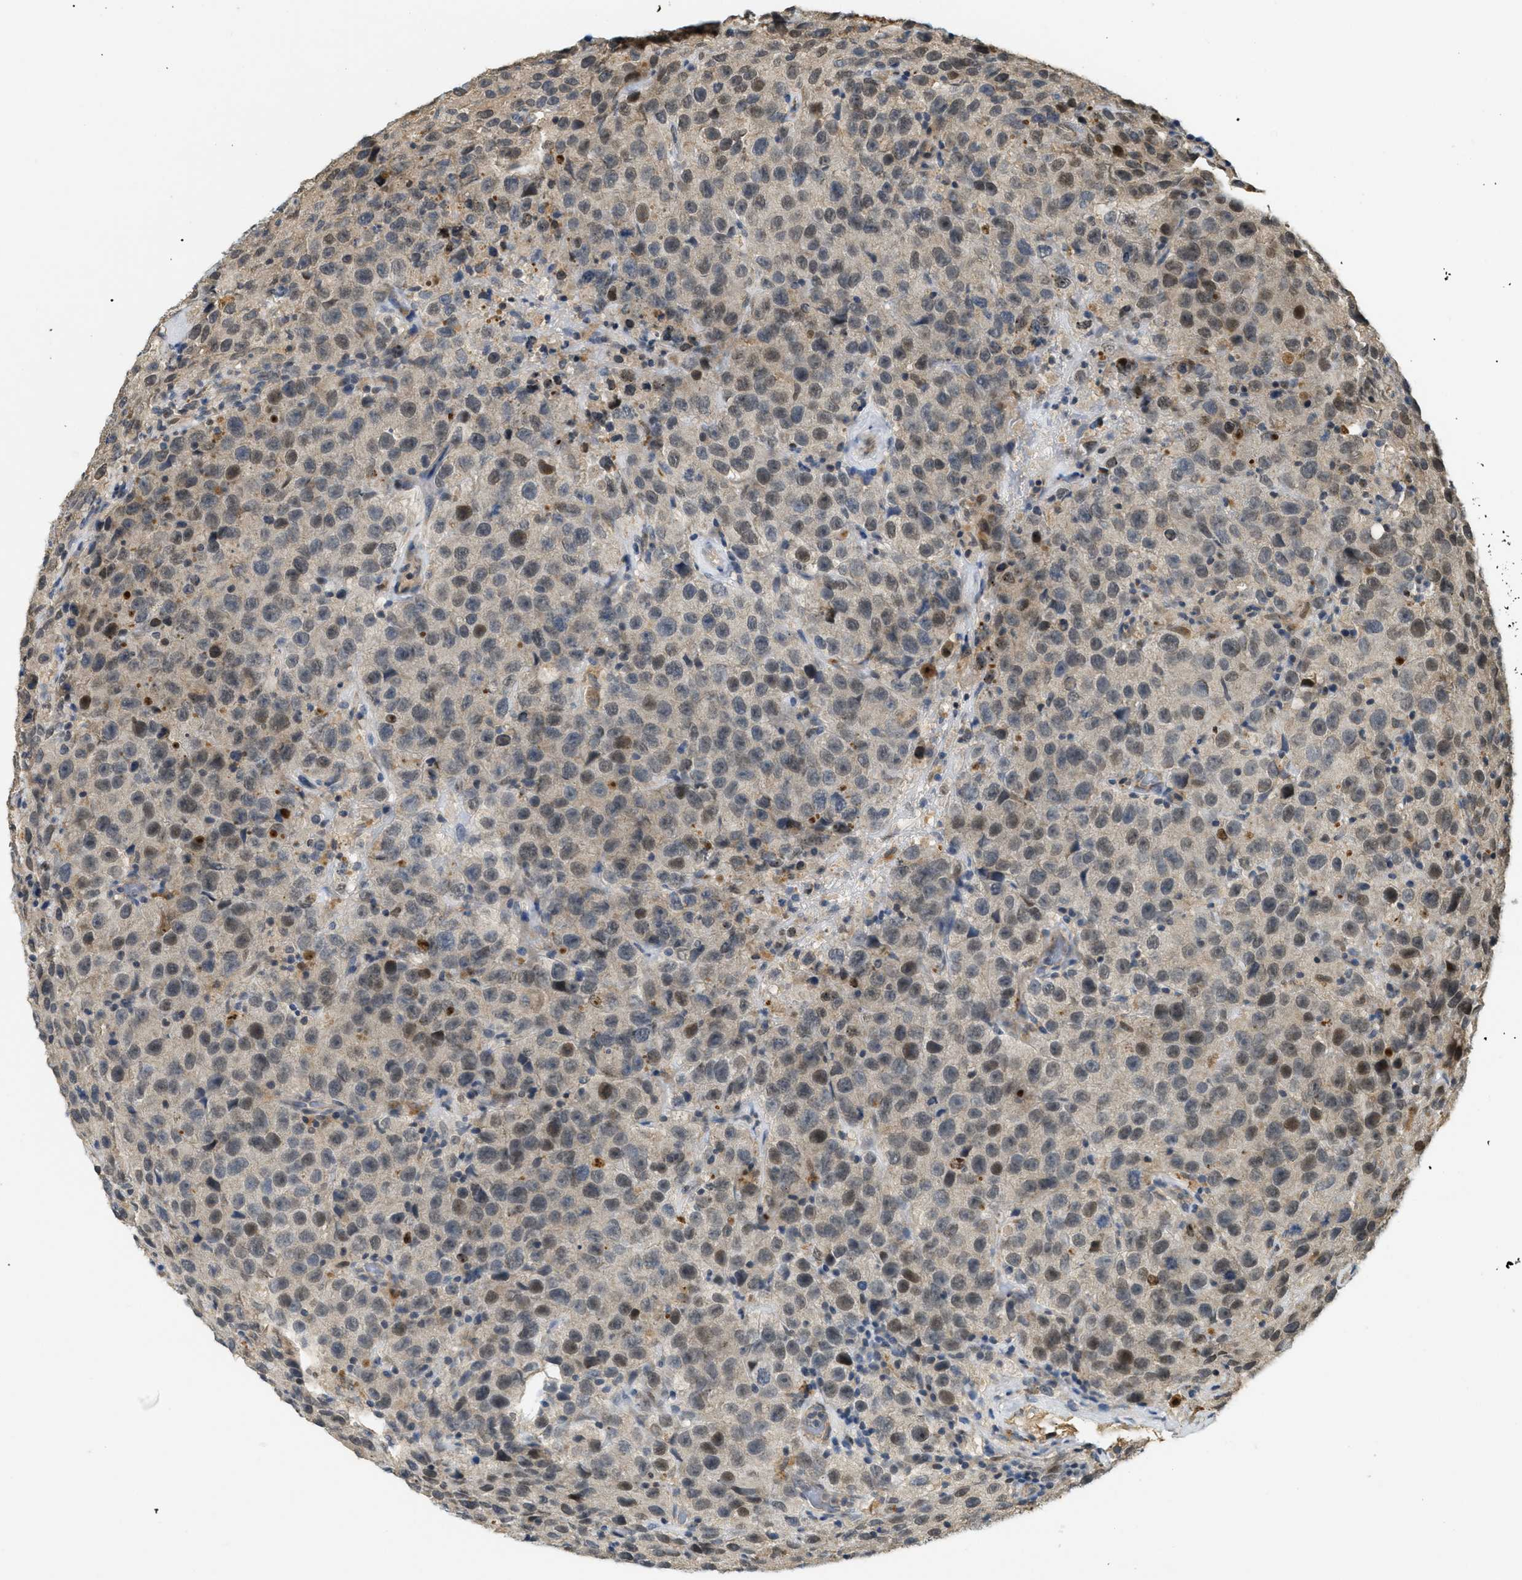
{"staining": {"intensity": "moderate", "quantity": "25%-75%", "location": "nuclear"}, "tissue": "testis cancer", "cell_type": "Tumor cells", "image_type": "cancer", "snomed": [{"axis": "morphology", "description": "Seminoma, NOS"}, {"axis": "topography", "description": "Testis"}], "caption": "Testis cancer stained for a protein (brown) reveals moderate nuclear positive positivity in approximately 25%-75% of tumor cells.", "gene": "PDGFB", "patient": {"sex": "male", "age": 52}}